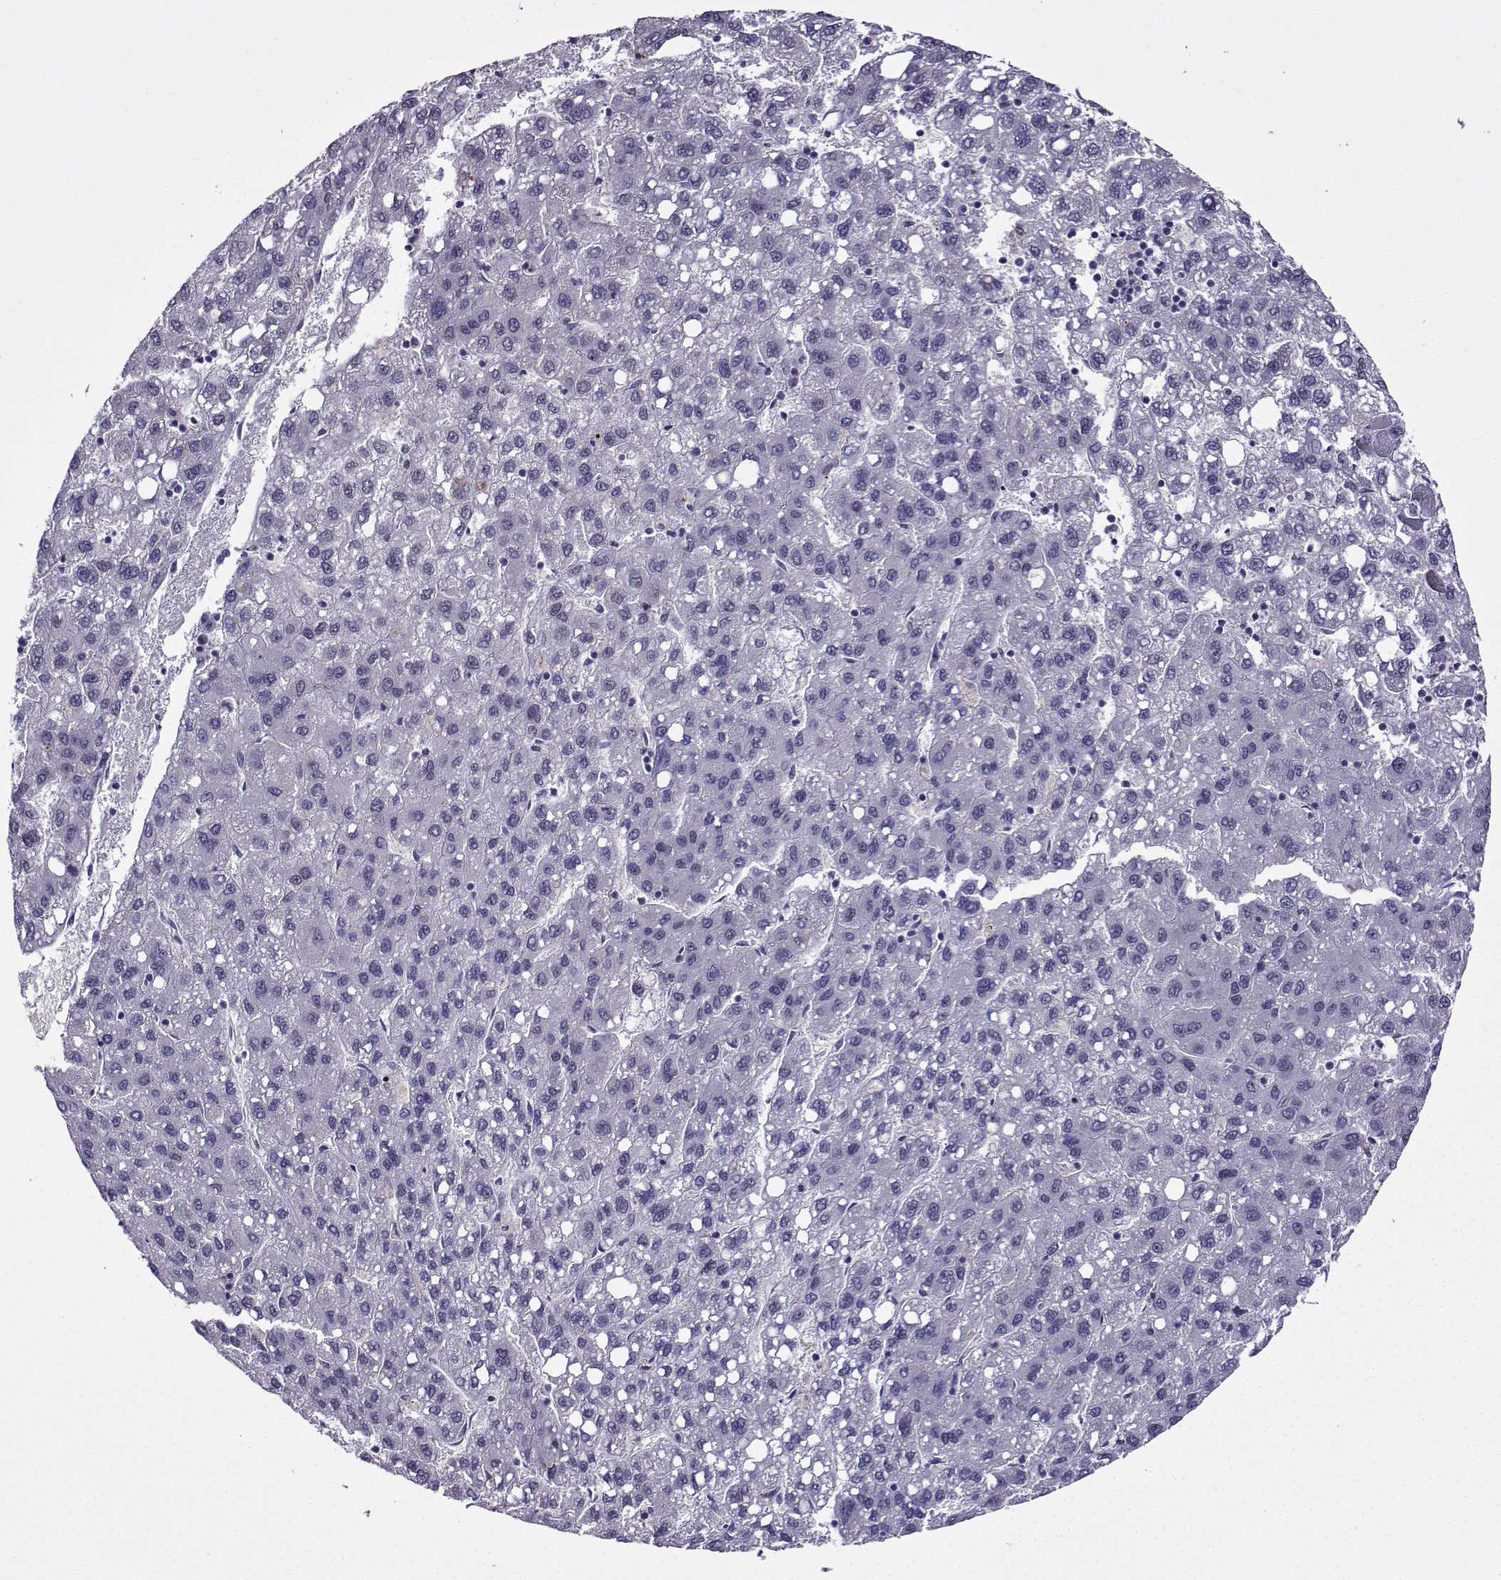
{"staining": {"intensity": "negative", "quantity": "none", "location": "none"}, "tissue": "liver cancer", "cell_type": "Tumor cells", "image_type": "cancer", "snomed": [{"axis": "morphology", "description": "Carcinoma, Hepatocellular, NOS"}, {"axis": "topography", "description": "Liver"}], "caption": "This is a micrograph of IHC staining of liver cancer (hepatocellular carcinoma), which shows no expression in tumor cells.", "gene": "LRFN2", "patient": {"sex": "female", "age": 82}}